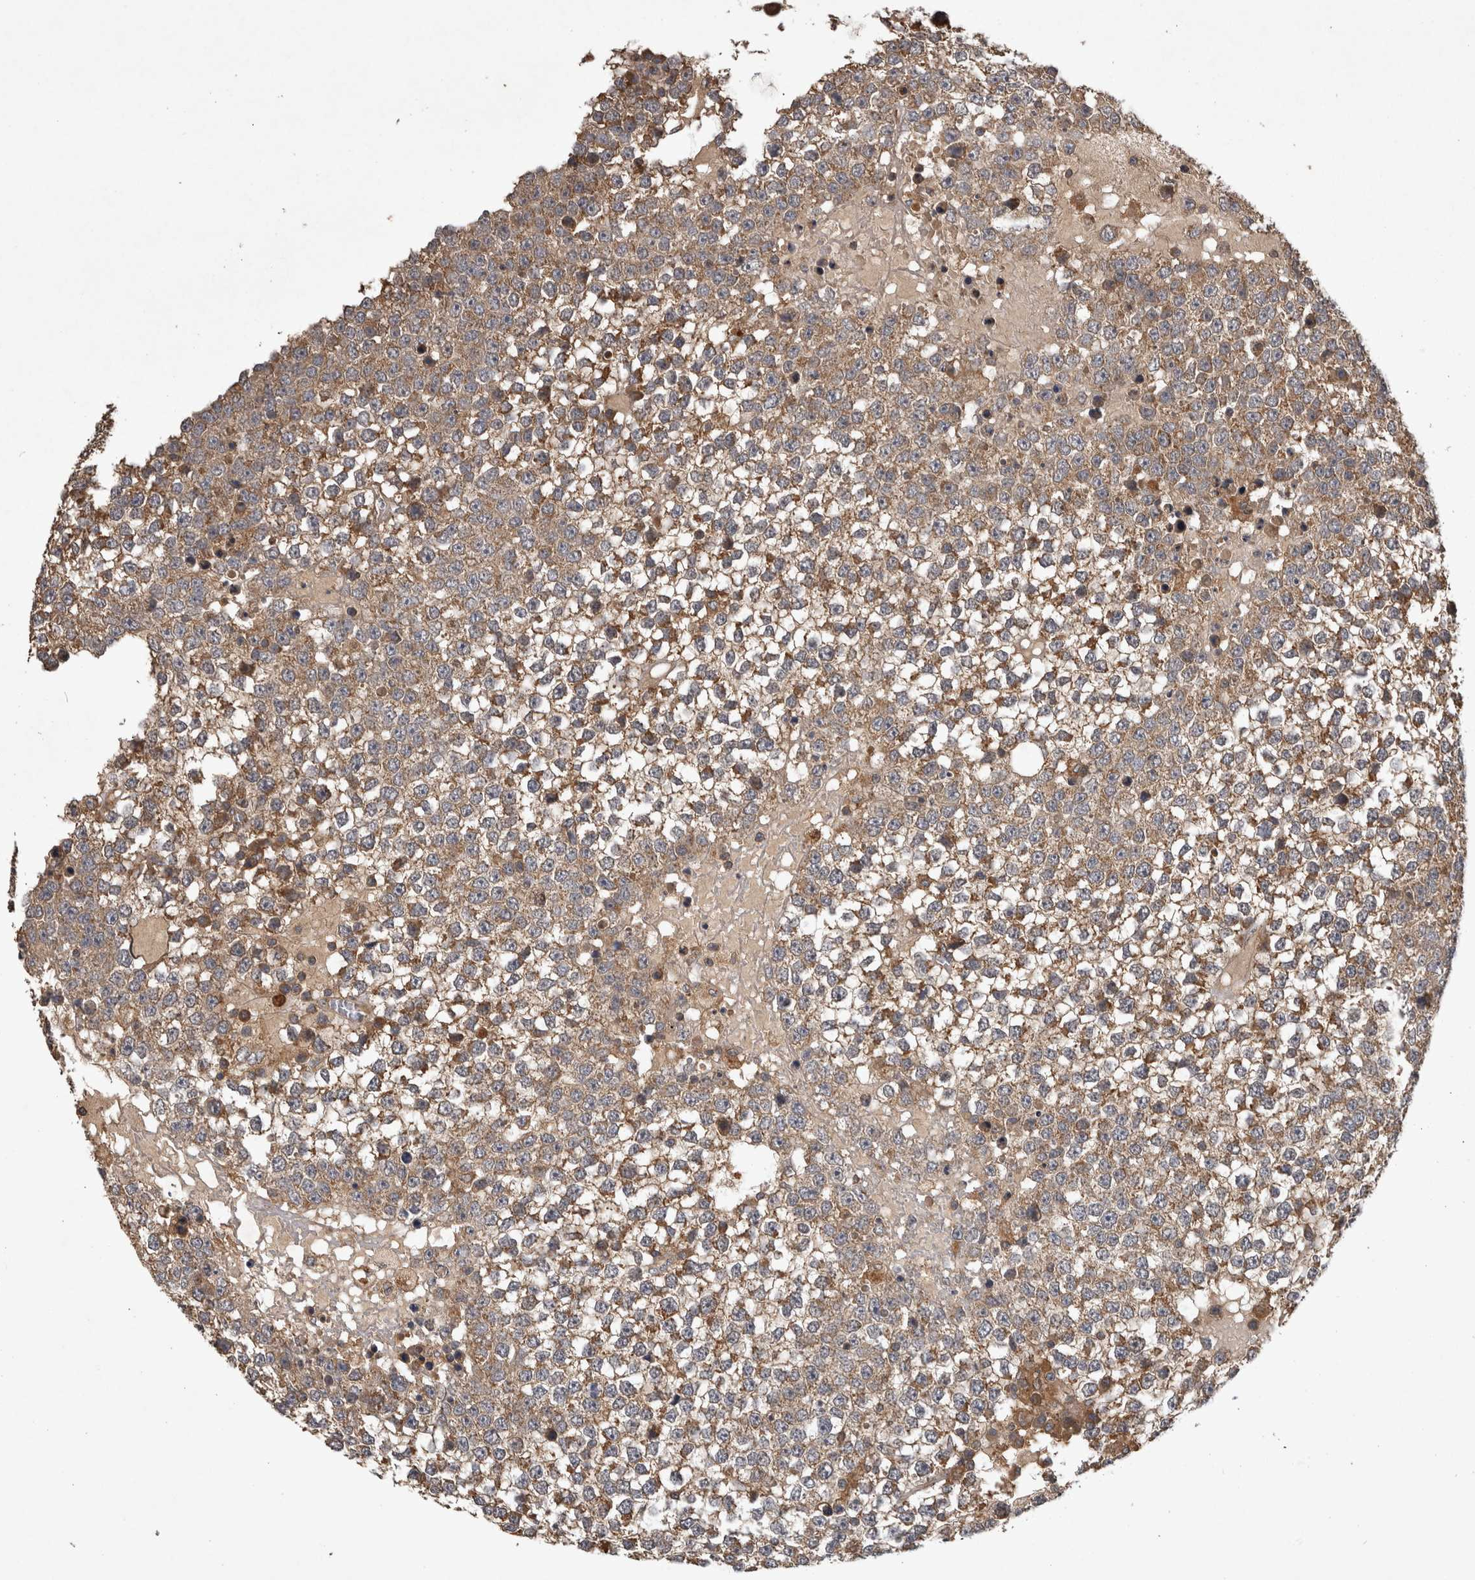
{"staining": {"intensity": "moderate", "quantity": ">75%", "location": "cytoplasmic/membranous"}, "tissue": "testis cancer", "cell_type": "Tumor cells", "image_type": "cancer", "snomed": [{"axis": "morphology", "description": "Seminoma, NOS"}, {"axis": "topography", "description": "Testis"}], "caption": "This is an image of IHC staining of seminoma (testis), which shows moderate expression in the cytoplasmic/membranous of tumor cells.", "gene": "TRMT61B", "patient": {"sex": "male", "age": 65}}